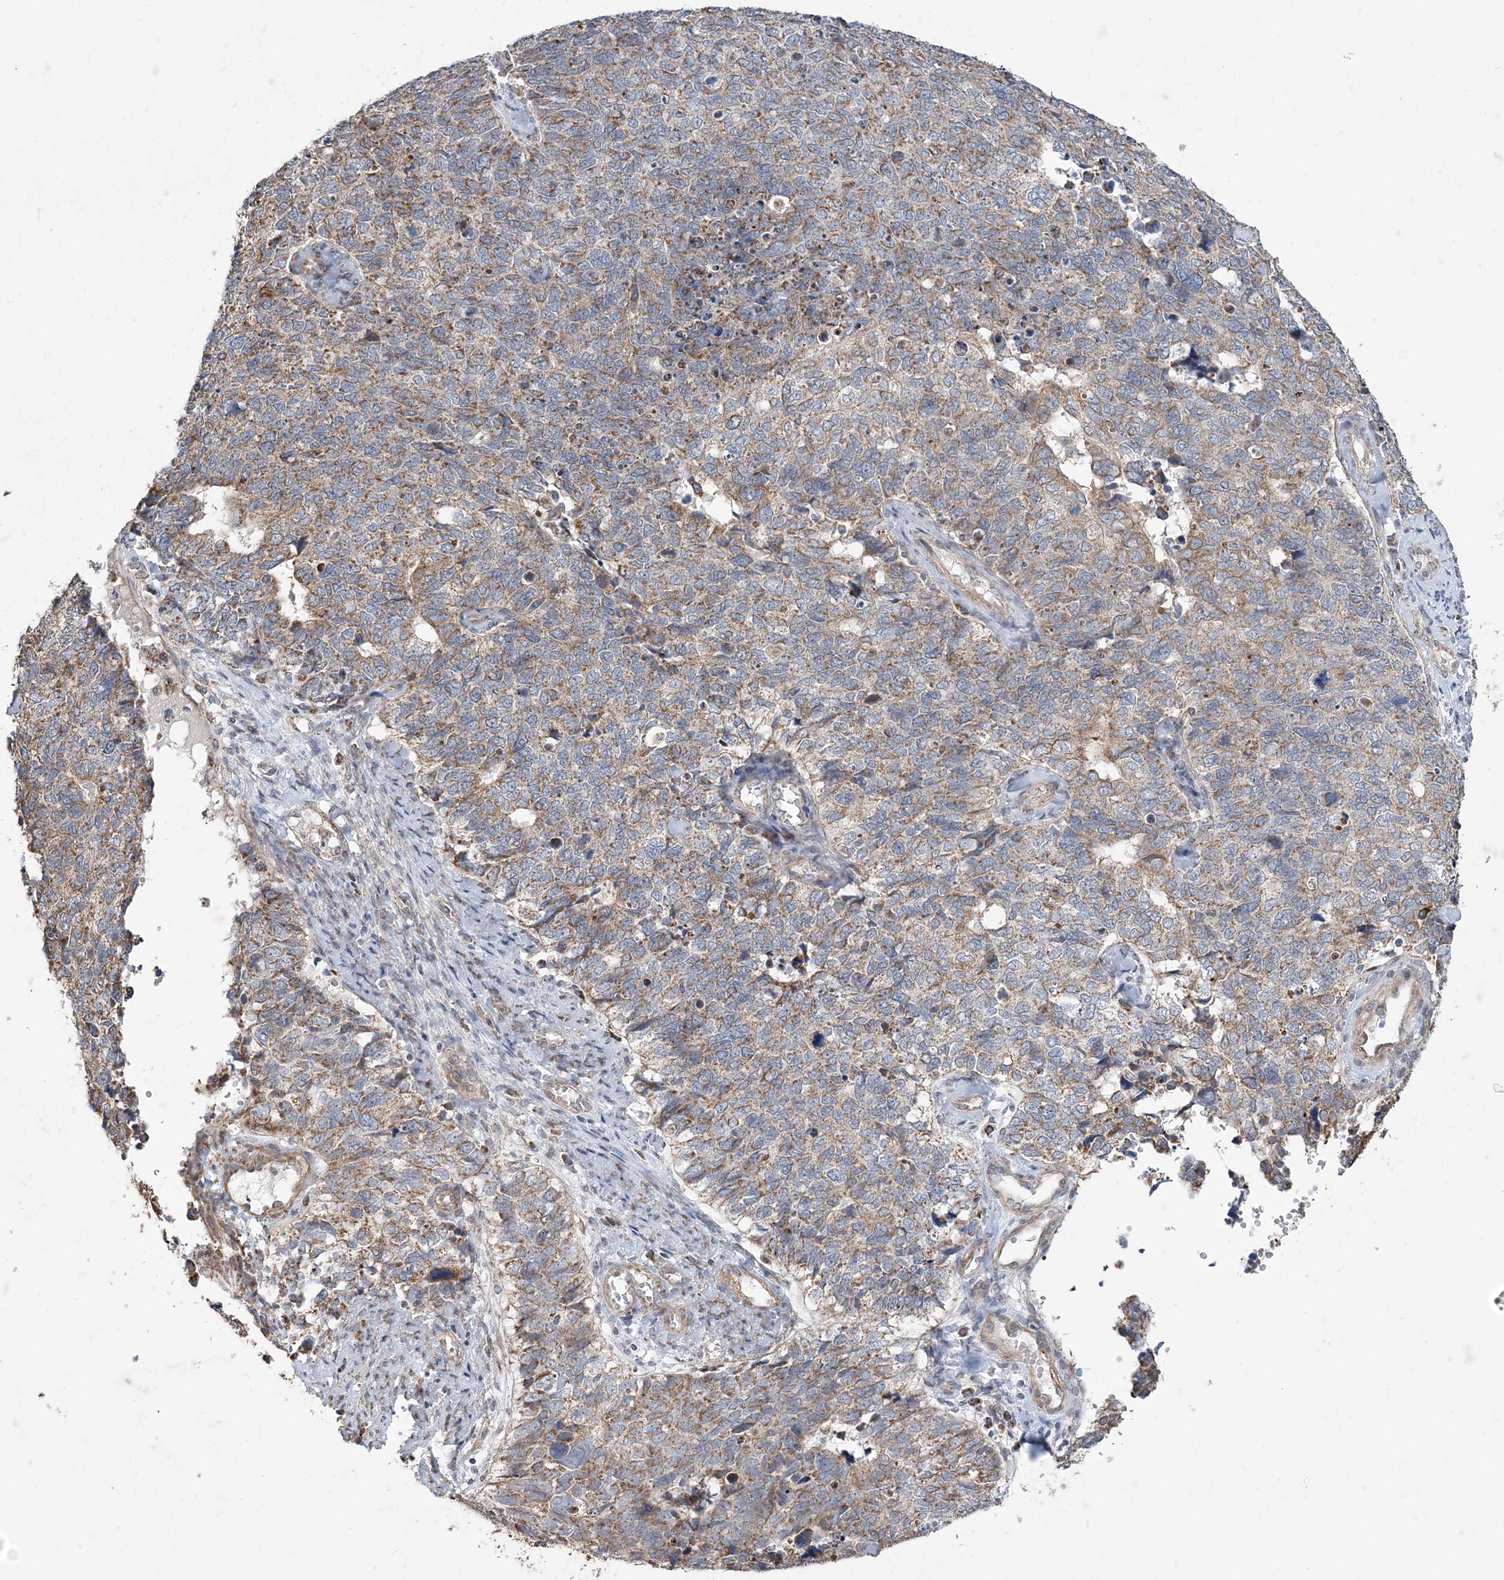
{"staining": {"intensity": "moderate", "quantity": ">75%", "location": "cytoplasmic/membranous"}, "tissue": "cervical cancer", "cell_type": "Tumor cells", "image_type": "cancer", "snomed": [{"axis": "morphology", "description": "Squamous cell carcinoma, NOS"}, {"axis": "topography", "description": "Cervix"}], "caption": "Immunohistochemical staining of human cervical squamous cell carcinoma demonstrates medium levels of moderate cytoplasmic/membranous protein staining in about >75% of tumor cells.", "gene": "SLX9", "patient": {"sex": "female", "age": 63}}